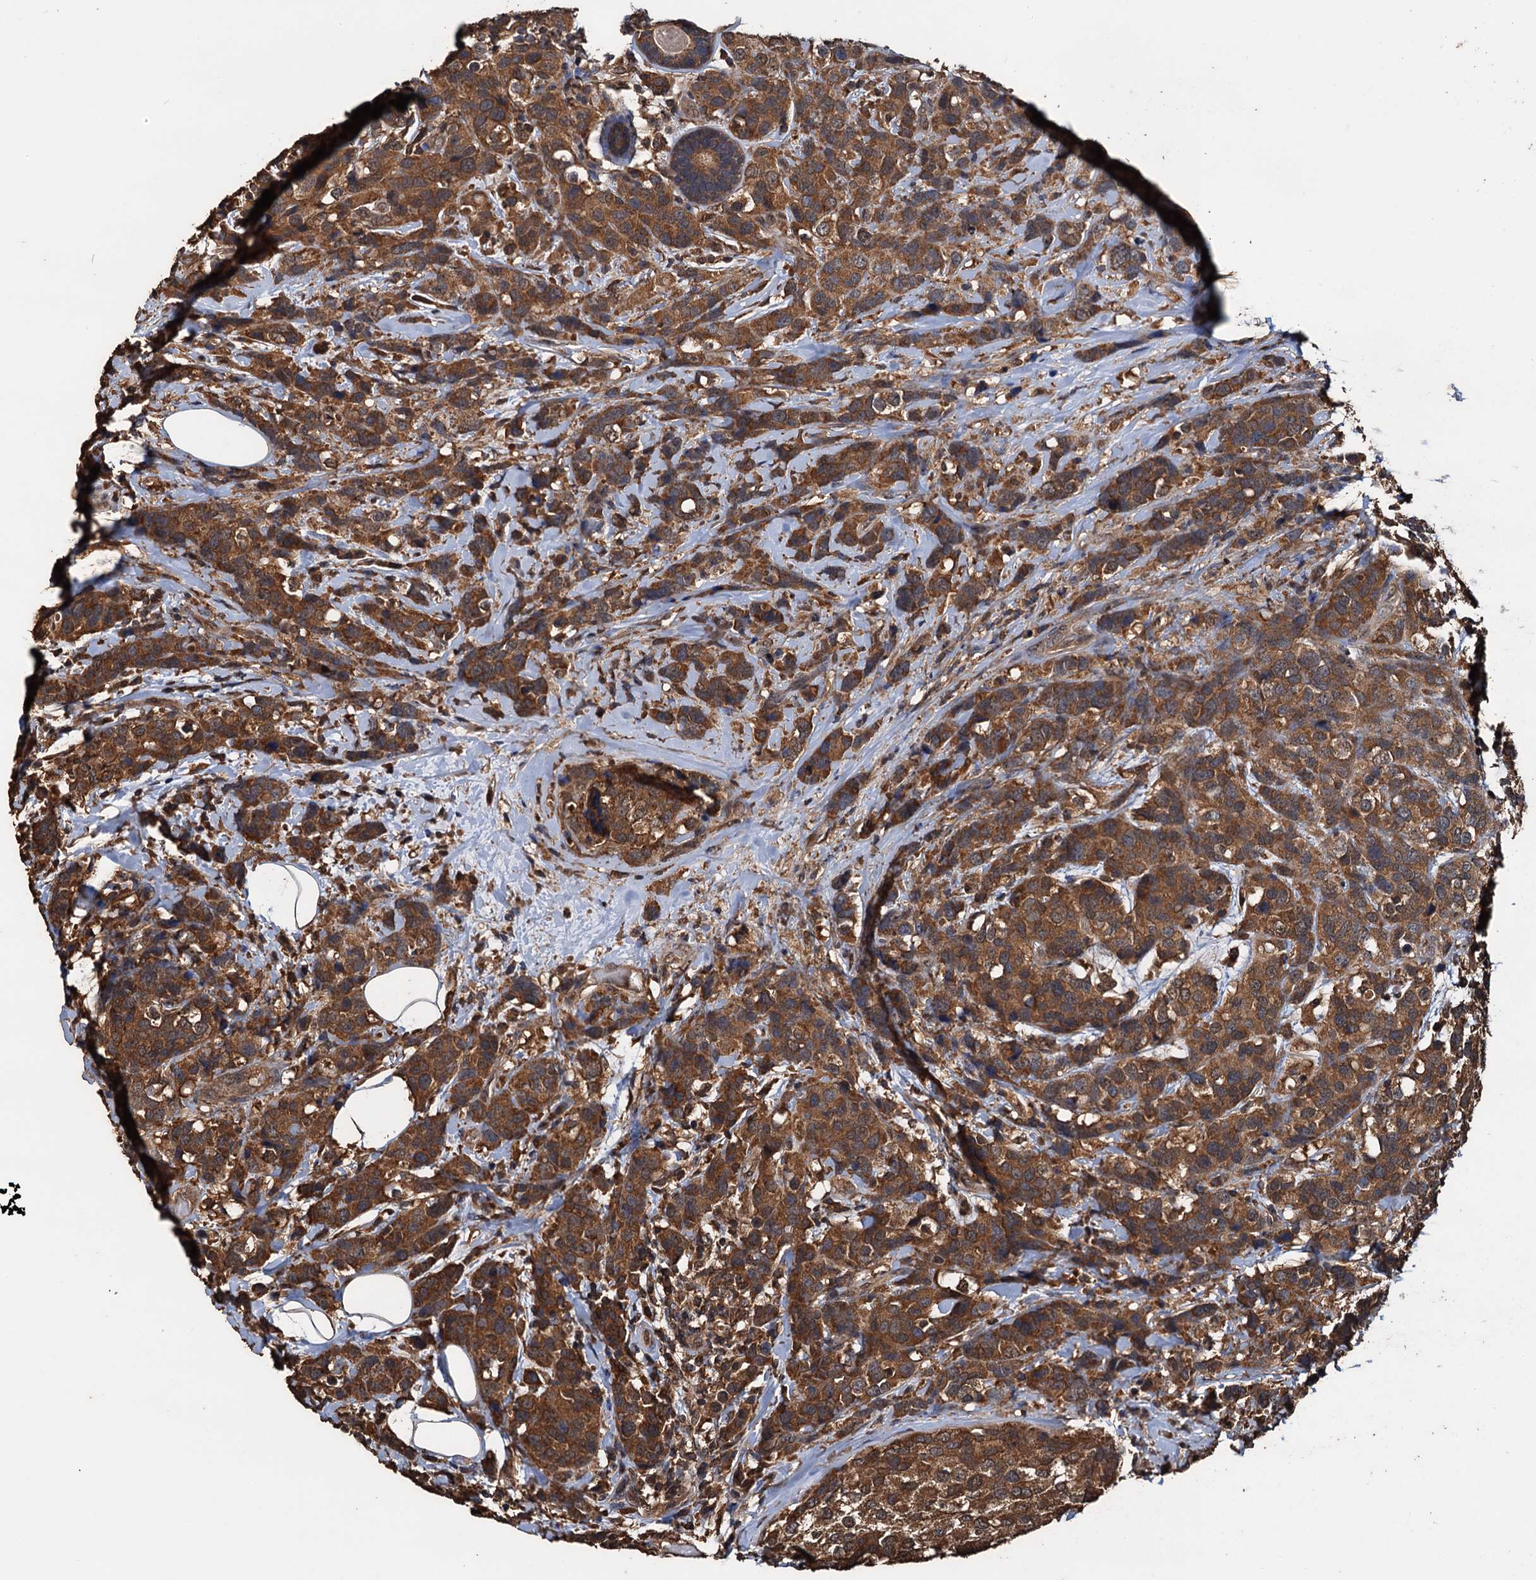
{"staining": {"intensity": "moderate", "quantity": ">75%", "location": "cytoplasmic/membranous"}, "tissue": "breast cancer", "cell_type": "Tumor cells", "image_type": "cancer", "snomed": [{"axis": "morphology", "description": "Lobular carcinoma"}, {"axis": "topography", "description": "Breast"}], "caption": "About >75% of tumor cells in human breast cancer (lobular carcinoma) show moderate cytoplasmic/membranous protein staining as visualized by brown immunohistochemical staining.", "gene": "PSMD9", "patient": {"sex": "female", "age": 59}}